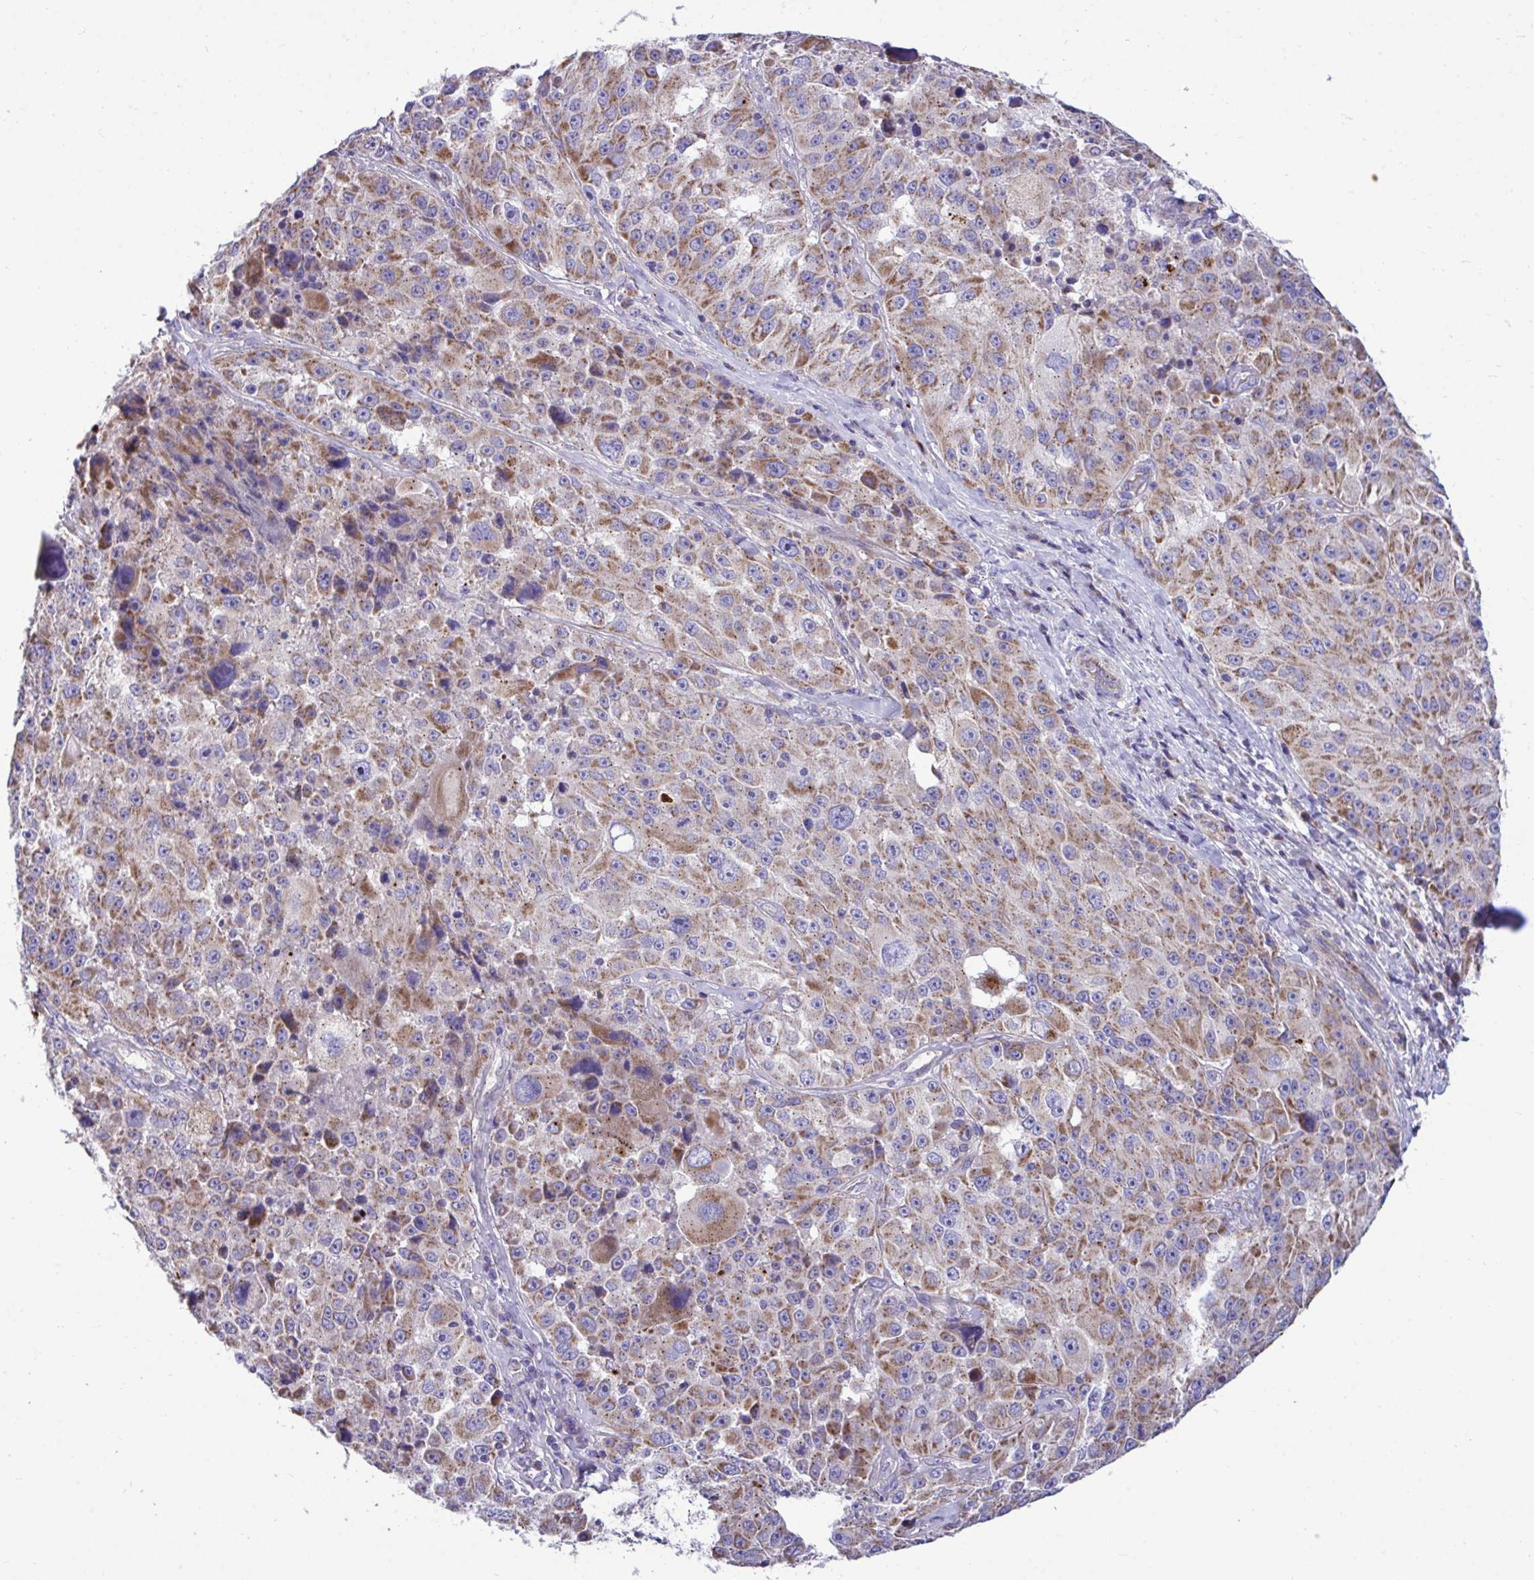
{"staining": {"intensity": "moderate", "quantity": ">75%", "location": "cytoplasmic/membranous"}, "tissue": "melanoma", "cell_type": "Tumor cells", "image_type": "cancer", "snomed": [{"axis": "morphology", "description": "Malignant melanoma, Metastatic site"}, {"axis": "topography", "description": "Lymph node"}], "caption": "Immunohistochemistry (DAB) staining of melanoma reveals moderate cytoplasmic/membranous protein positivity in approximately >75% of tumor cells.", "gene": "MRPS16", "patient": {"sex": "male", "age": 62}}